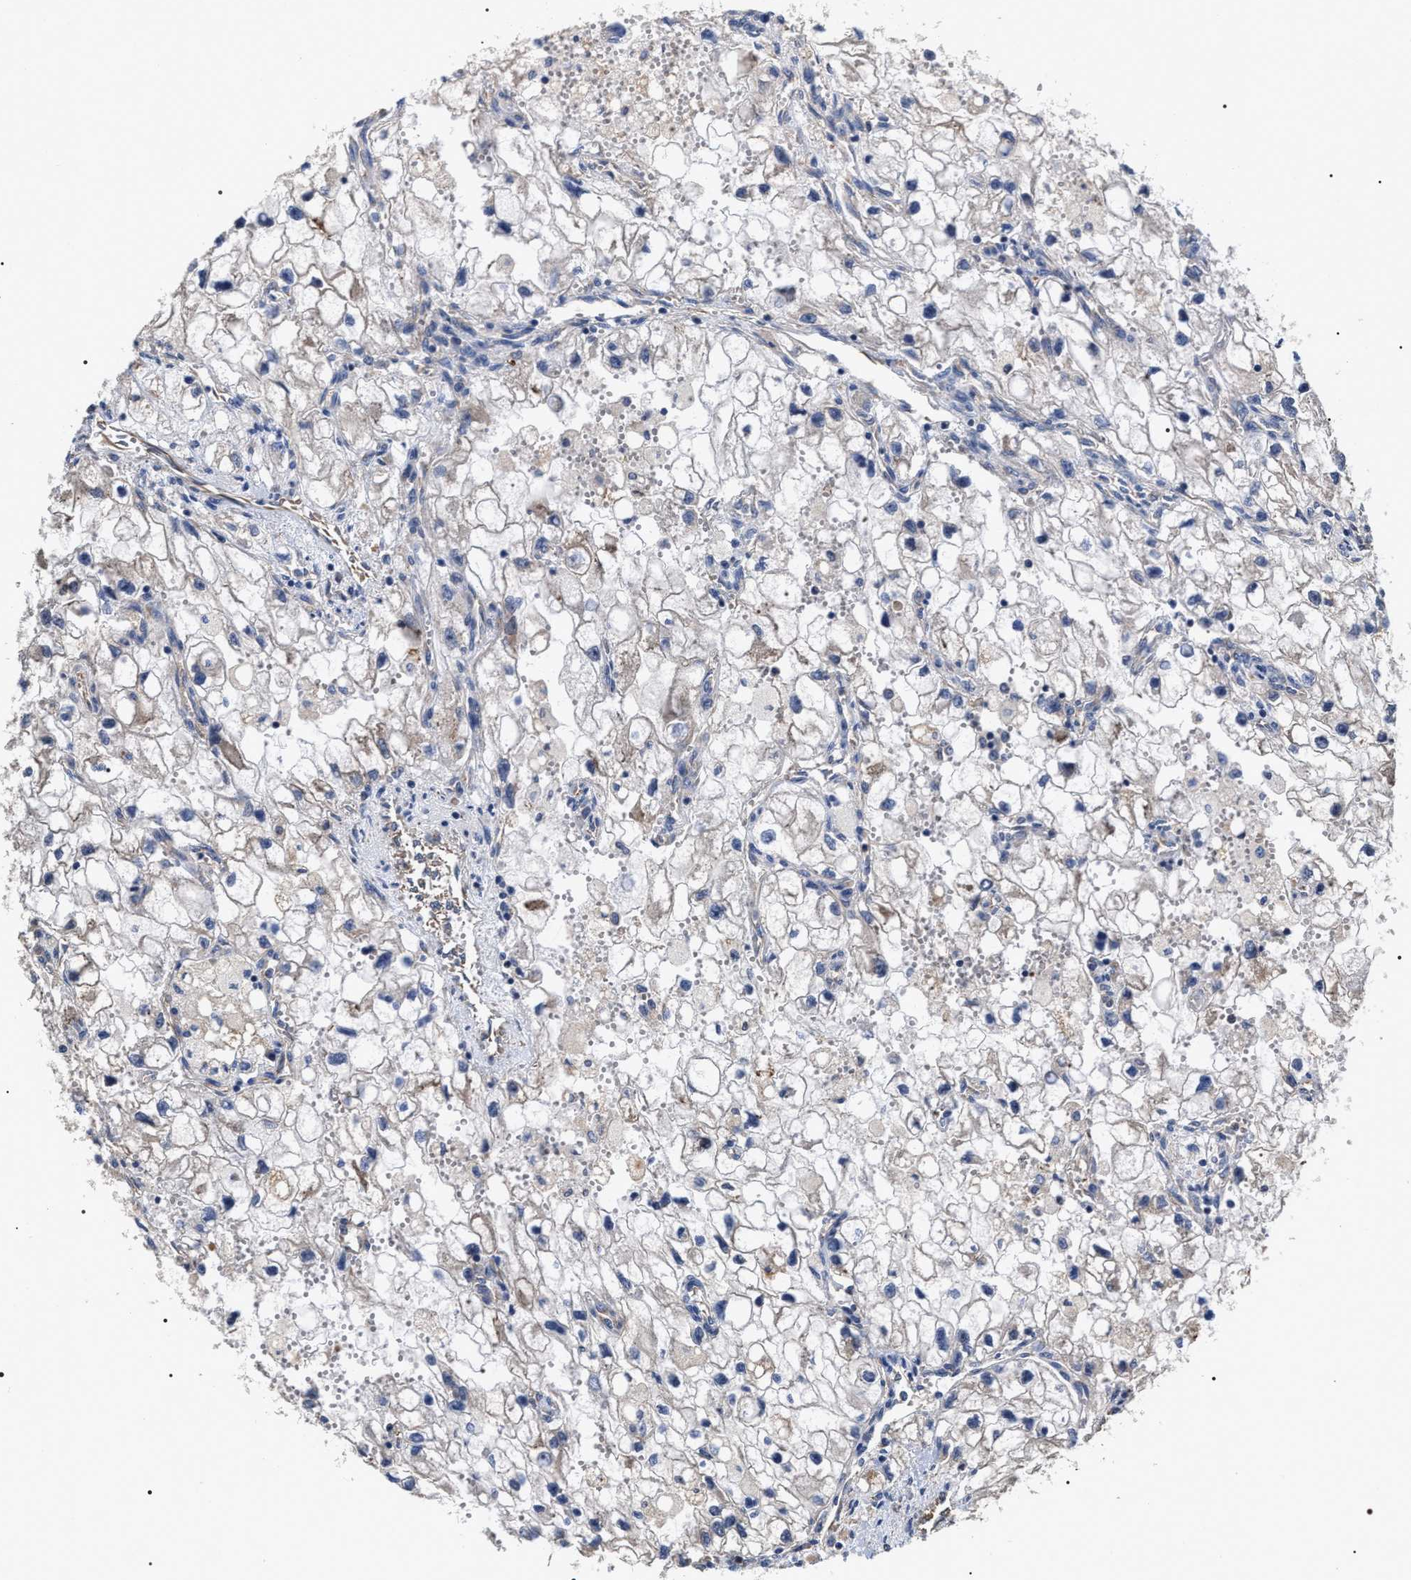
{"staining": {"intensity": "negative", "quantity": "none", "location": "none"}, "tissue": "renal cancer", "cell_type": "Tumor cells", "image_type": "cancer", "snomed": [{"axis": "morphology", "description": "Adenocarcinoma, NOS"}, {"axis": "topography", "description": "Kidney"}], "caption": "Immunohistochemistry of renal cancer (adenocarcinoma) demonstrates no expression in tumor cells.", "gene": "TSPAN33", "patient": {"sex": "female", "age": 70}}